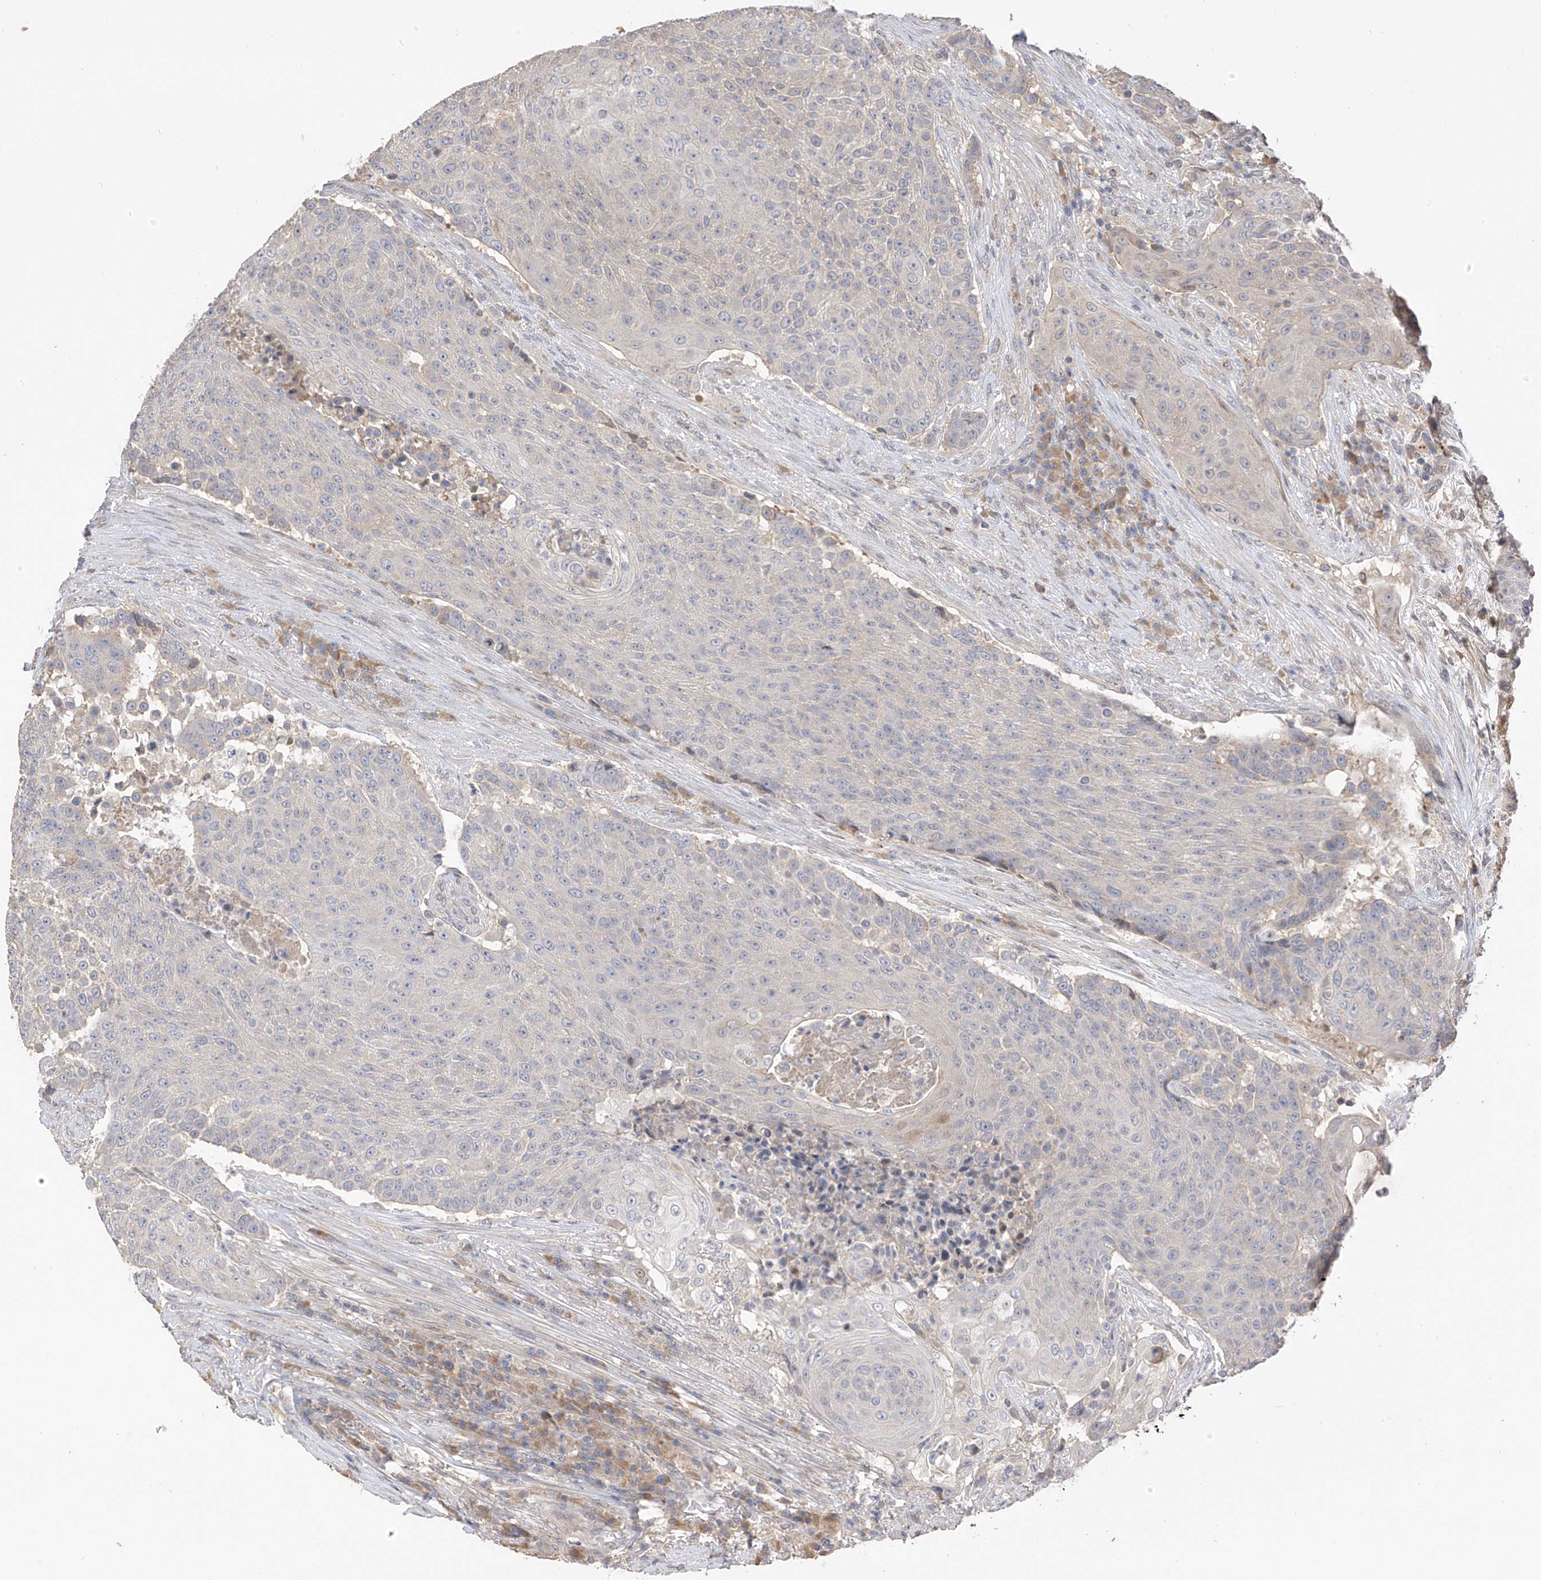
{"staining": {"intensity": "negative", "quantity": "none", "location": "none"}, "tissue": "urothelial cancer", "cell_type": "Tumor cells", "image_type": "cancer", "snomed": [{"axis": "morphology", "description": "Urothelial carcinoma, High grade"}, {"axis": "topography", "description": "Urinary bladder"}], "caption": "Tumor cells show no significant protein expression in urothelial carcinoma (high-grade).", "gene": "REC8", "patient": {"sex": "female", "age": 63}}